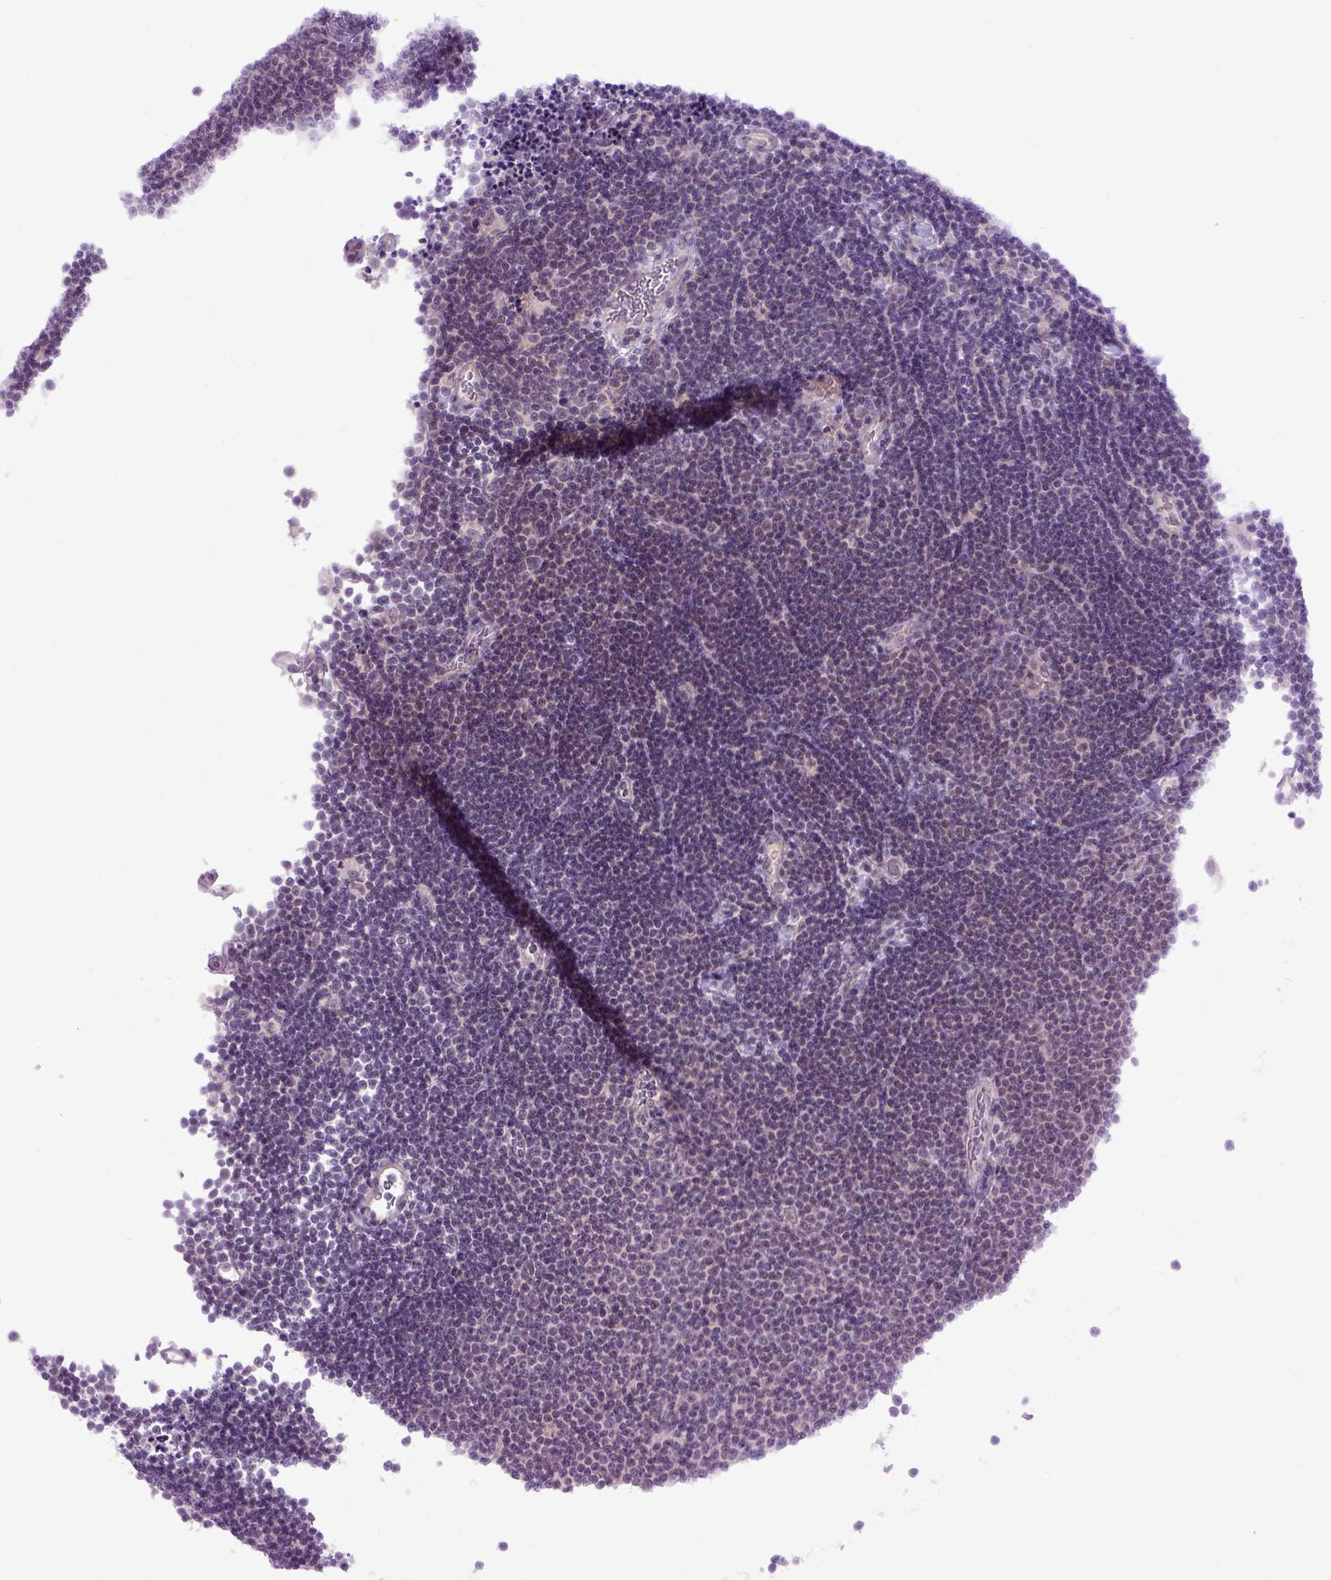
{"staining": {"intensity": "negative", "quantity": "none", "location": "none"}, "tissue": "lymphoma", "cell_type": "Tumor cells", "image_type": "cancer", "snomed": [{"axis": "morphology", "description": "Malignant lymphoma, non-Hodgkin's type, Low grade"}, {"axis": "topography", "description": "Brain"}], "caption": "Tumor cells are negative for brown protein staining in lymphoma. (DAB IHC, high magnification).", "gene": "EMILIN3", "patient": {"sex": "female", "age": 66}}